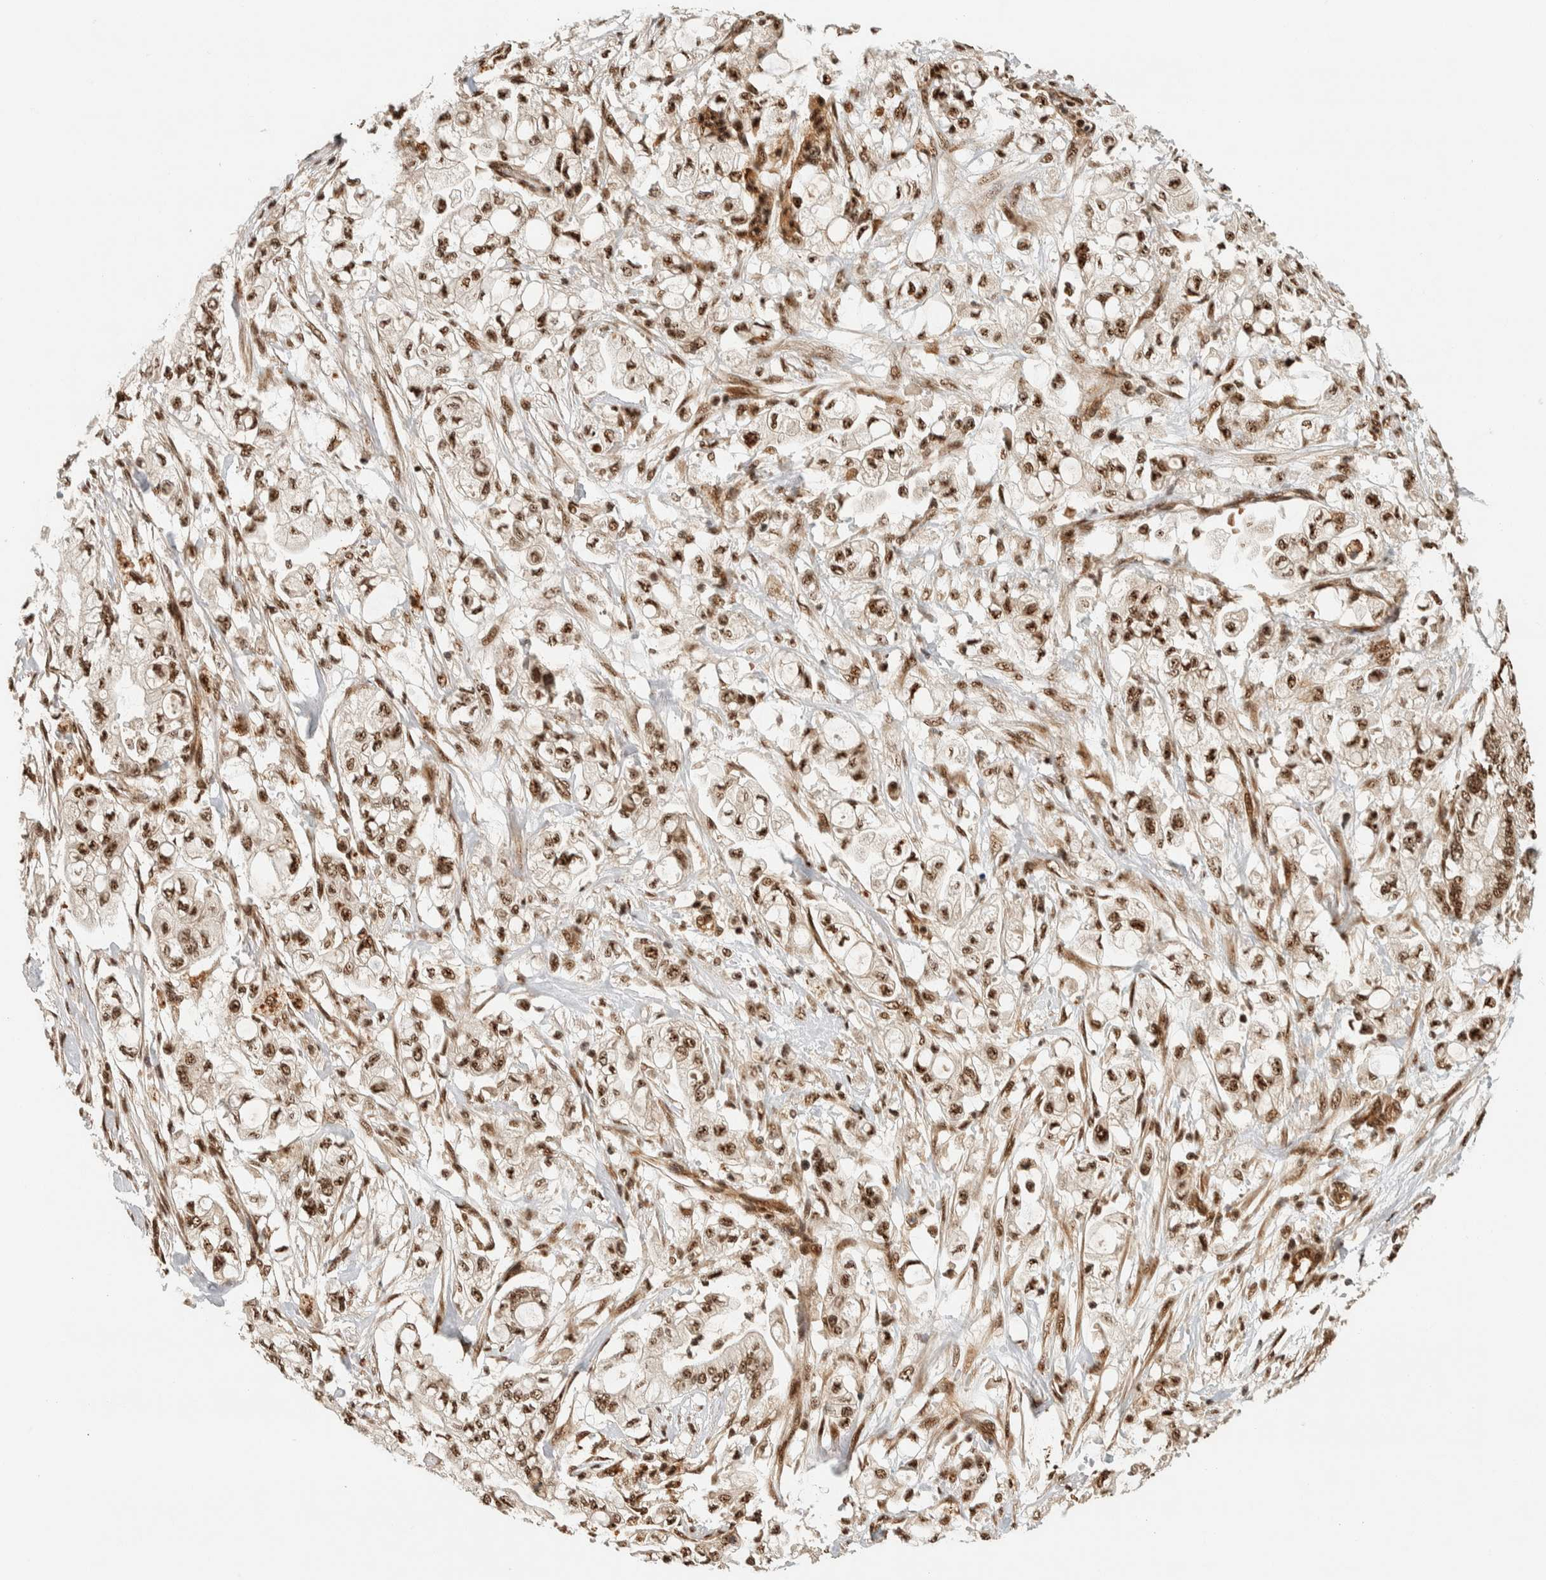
{"staining": {"intensity": "moderate", "quantity": ">75%", "location": "nuclear"}, "tissue": "pancreatic cancer", "cell_type": "Tumor cells", "image_type": "cancer", "snomed": [{"axis": "morphology", "description": "Adenocarcinoma, NOS"}, {"axis": "topography", "description": "Pancreas"}], "caption": "This image displays IHC staining of human adenocarcinoma (pancreatic), with medium moderate nuclear expression in approximately >75% of tumor cells.", "gene": "SIK1", "patient": {"sex": "male", "age": 79}}